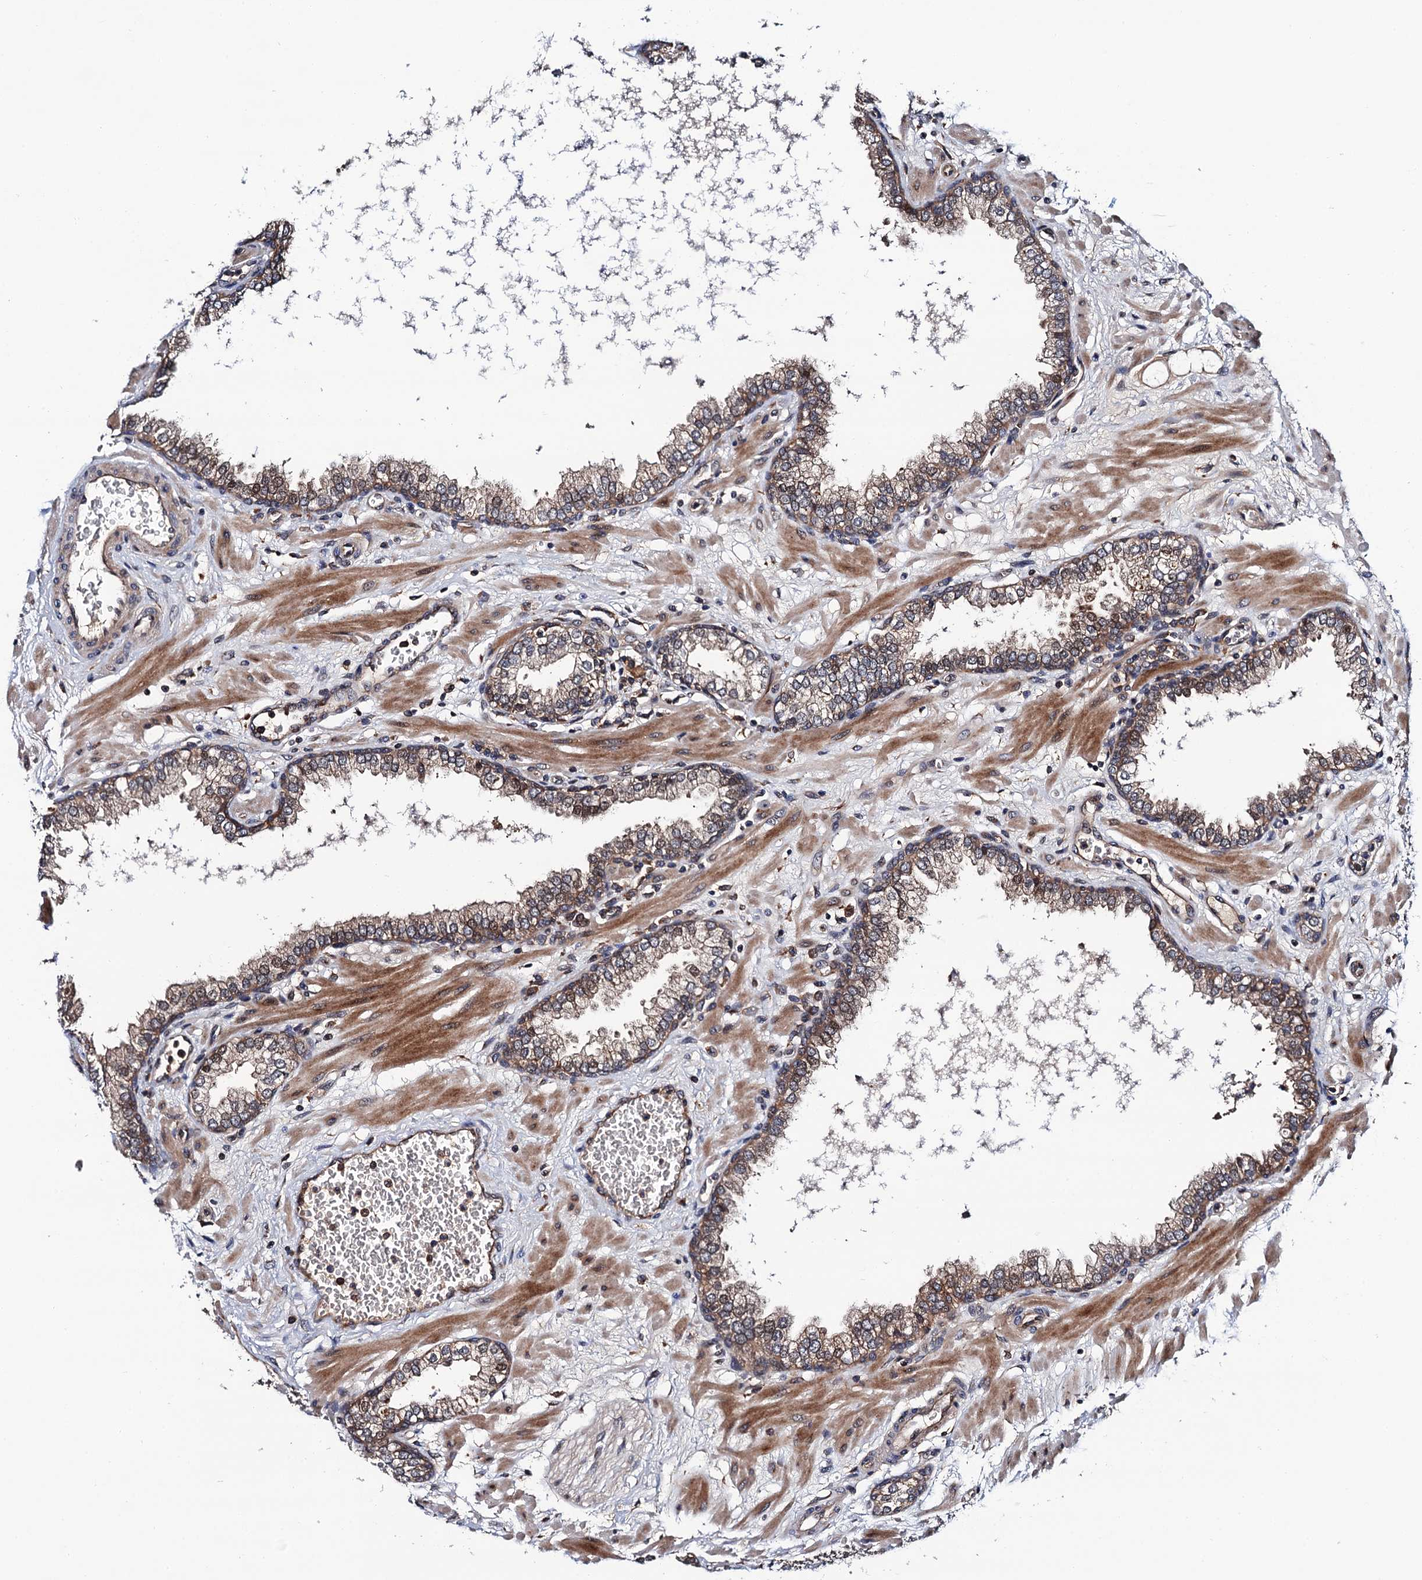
{"staining": {"intensity": "moderate", "quantity": ">75%", "location": "cytoplasmic/membranous,nuclear"}, "tissue": "prostate", "cell_type": "Glandular cells", "image_type": "normal", "snomed": [{"axis": "morphology", "description": "Normal tissue, NOS"}, {"axis": "morphology", "description": "Urothelial carcinoma, Low grade"}, {"axis": "topography", "description": "Urinary bladder"}, {"axis": "topography", "description": "Prostate"}], "caption": "This photomicrograph exhibits immunohistochemistry (IHC) staining of normal human prostate, with medium moderate cytoplasmic/membranous,nuclear positivity in about >75% of glandular cells.", "gene": "VPS35", "patient": {"sex": "male", "age": 60}}